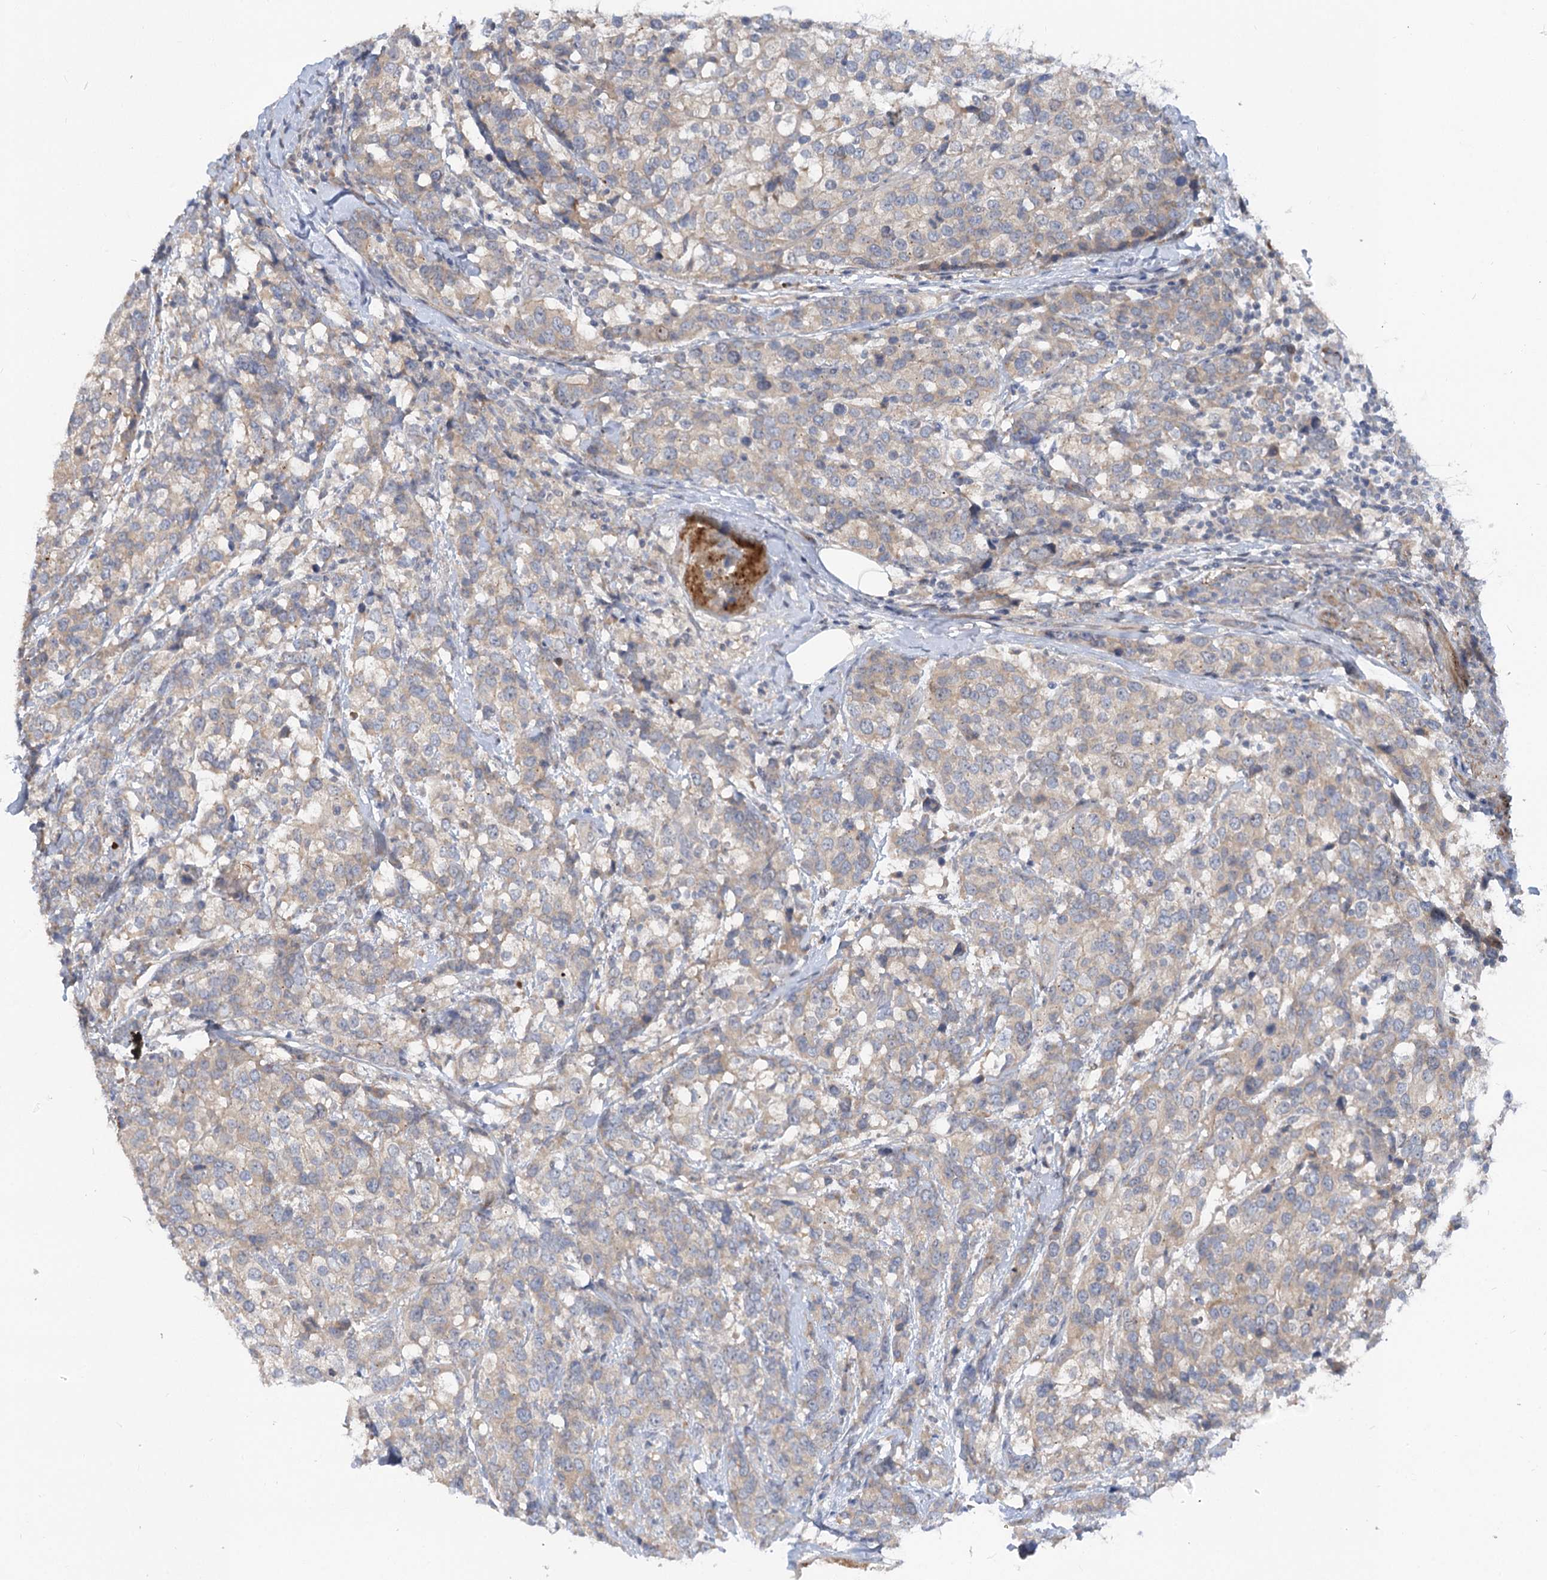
{"staining": {"intensity": "weak", "quantity": "25%-75%", "location": "cytoplasmic/membranous"}, "tissue": "breast cancer", "cell_type": "Tumor cells", "image_type": "cancer", "snomed": [{"axis": "morphology", "description": "Lobular carcinoma"}, {"axis": "topography", "description": "Breast"}], "caption": "Protein staining of lobular carcinoma (breast) tissue reveals weak cytoplasmic/membranous positivity in about 25%-75% of tumor cells. The protein of interest is stained brown, and the nuclei are stained in blue (DAB IHC with brightfield microscopy, high magnification).", "gene": "FGF19", "patient": {"sex": "female", "age": 59}}